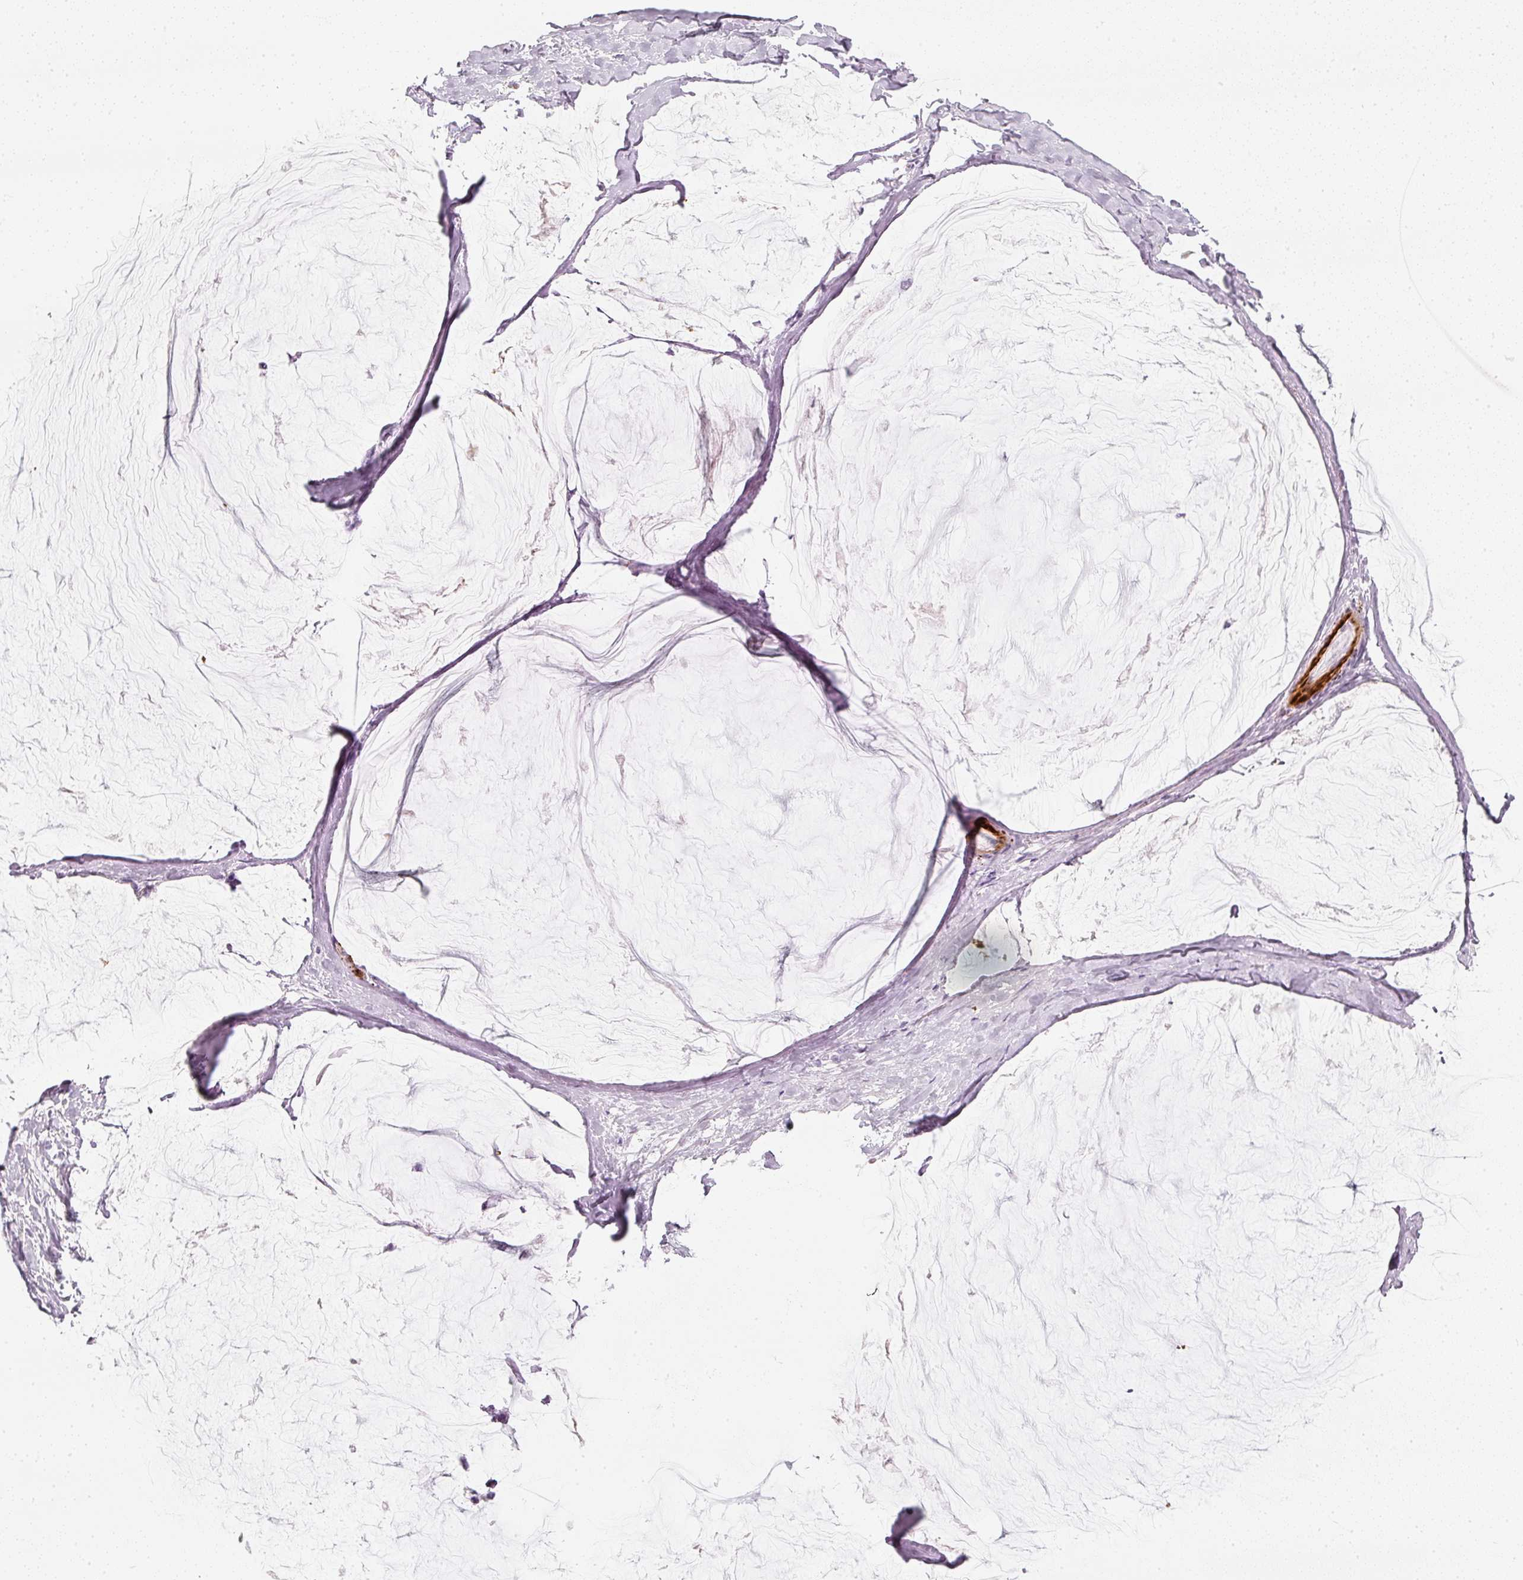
{"staining": {"intensity": "negative", "quantity": "none", "location": "none"}, "tissue": "ovarian cancer", "cell_type": "Tumor cells", "image_type": "cancer", "snomed": [{"axis": "morphology", "description": "Cystadenocarcinoma, mucinous, NOS"}, {"axis": "topography", "description": "Ovary"}], "caption": "Immunohistochemical staining of mucinous cystadenocarcinoma (ovarian) demonstrates no significant staining in tumor cells.", "gene": "LECT2", "patient": {"sex": "female", "age": 39}}